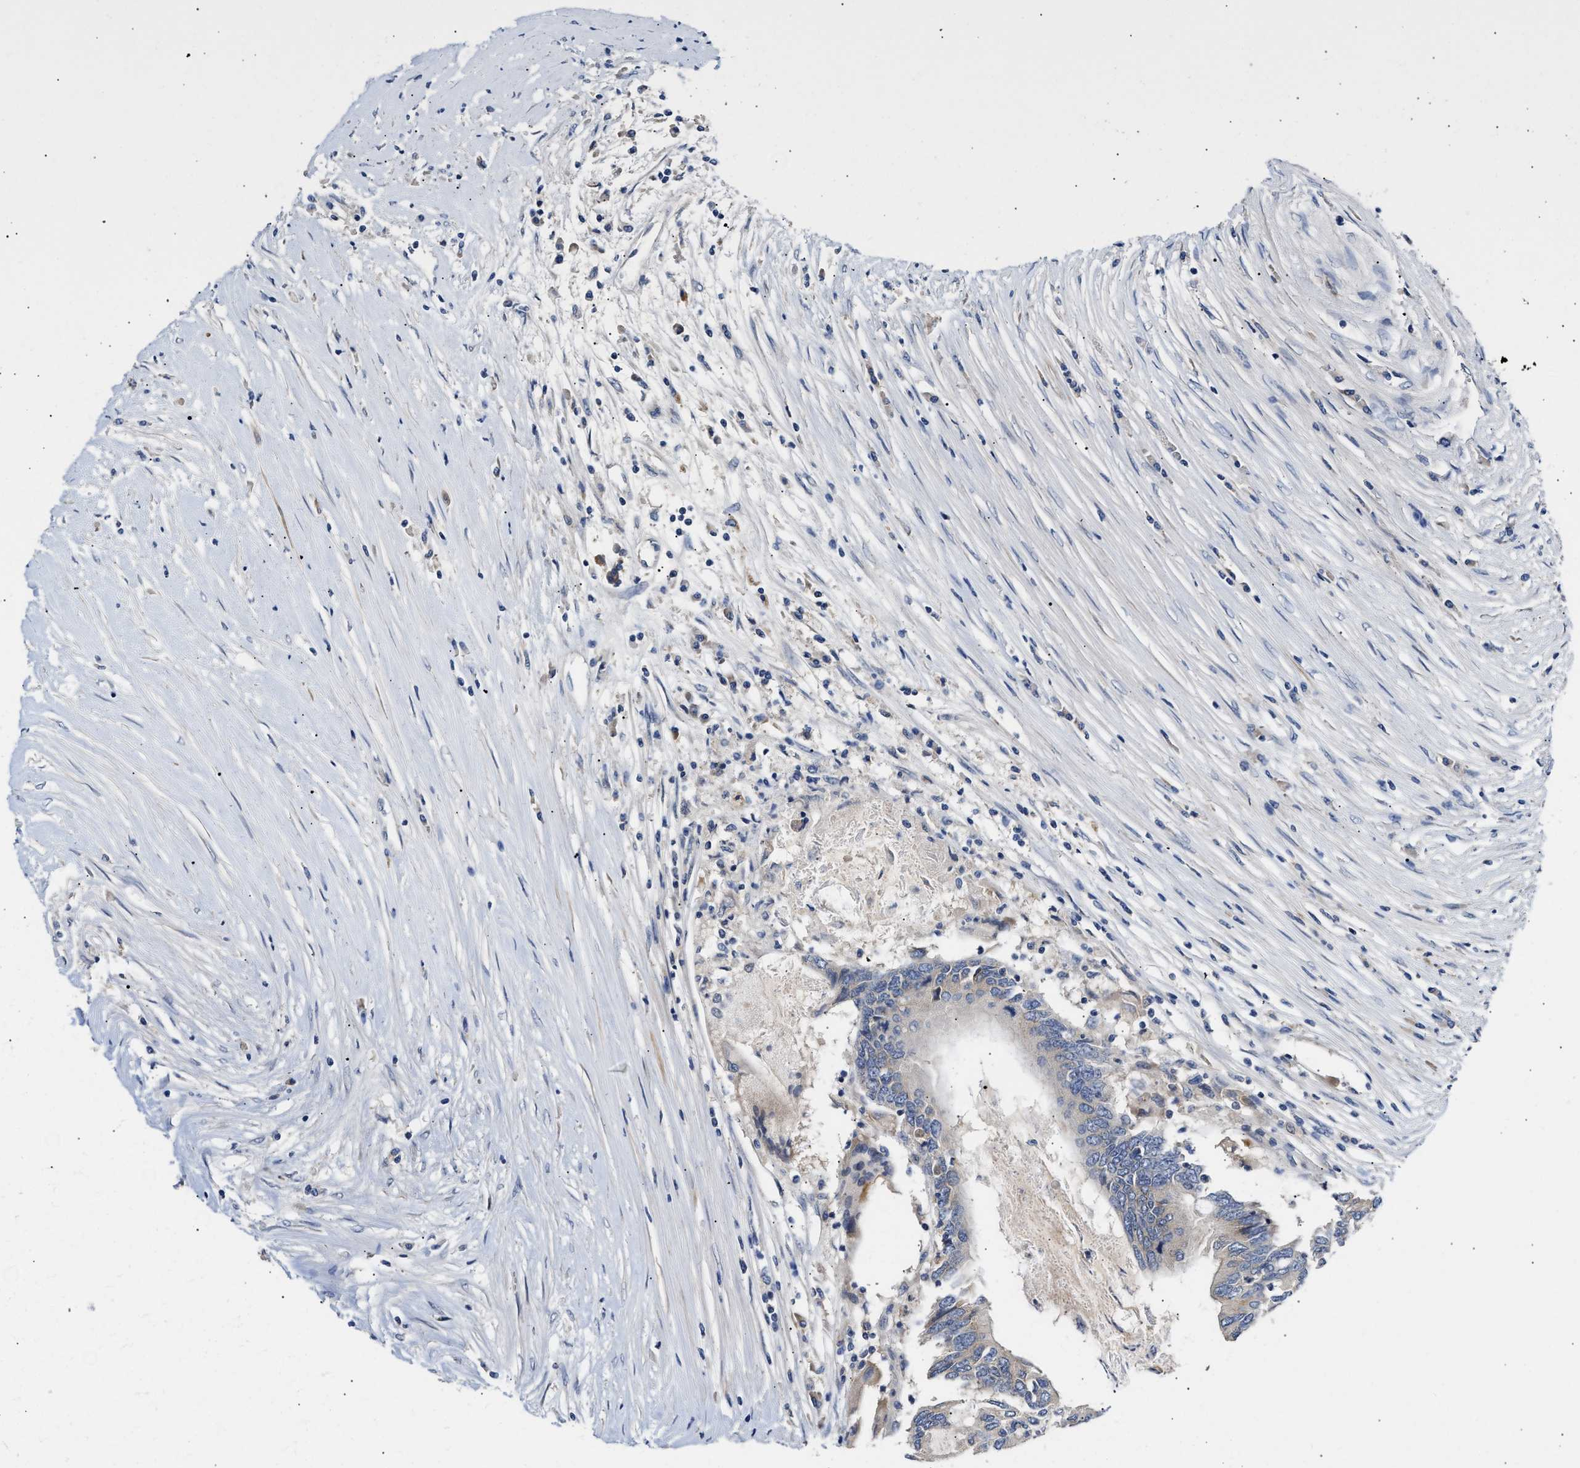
{"staining": {"intensity": "negative", "quantity": "none", "location": "none"}, "tissue": "colorectal cancer", "cell_type": "Tumor cells", "image_type": "cancer", "snomed": [{"axis": "morphology", "description": "Adenocarcinoma, NOS"}, {"axis": "topography", "description": "Rectum"}], "caption": "Immunohistochemistry (IHC) image of colorectal cancer stained for a protein (brown), which demonstrates no expression in tumor cells. Nuclei are stained in blue.", "gene": "KASH5", "patient": {"sex": "male", "age": 63}}